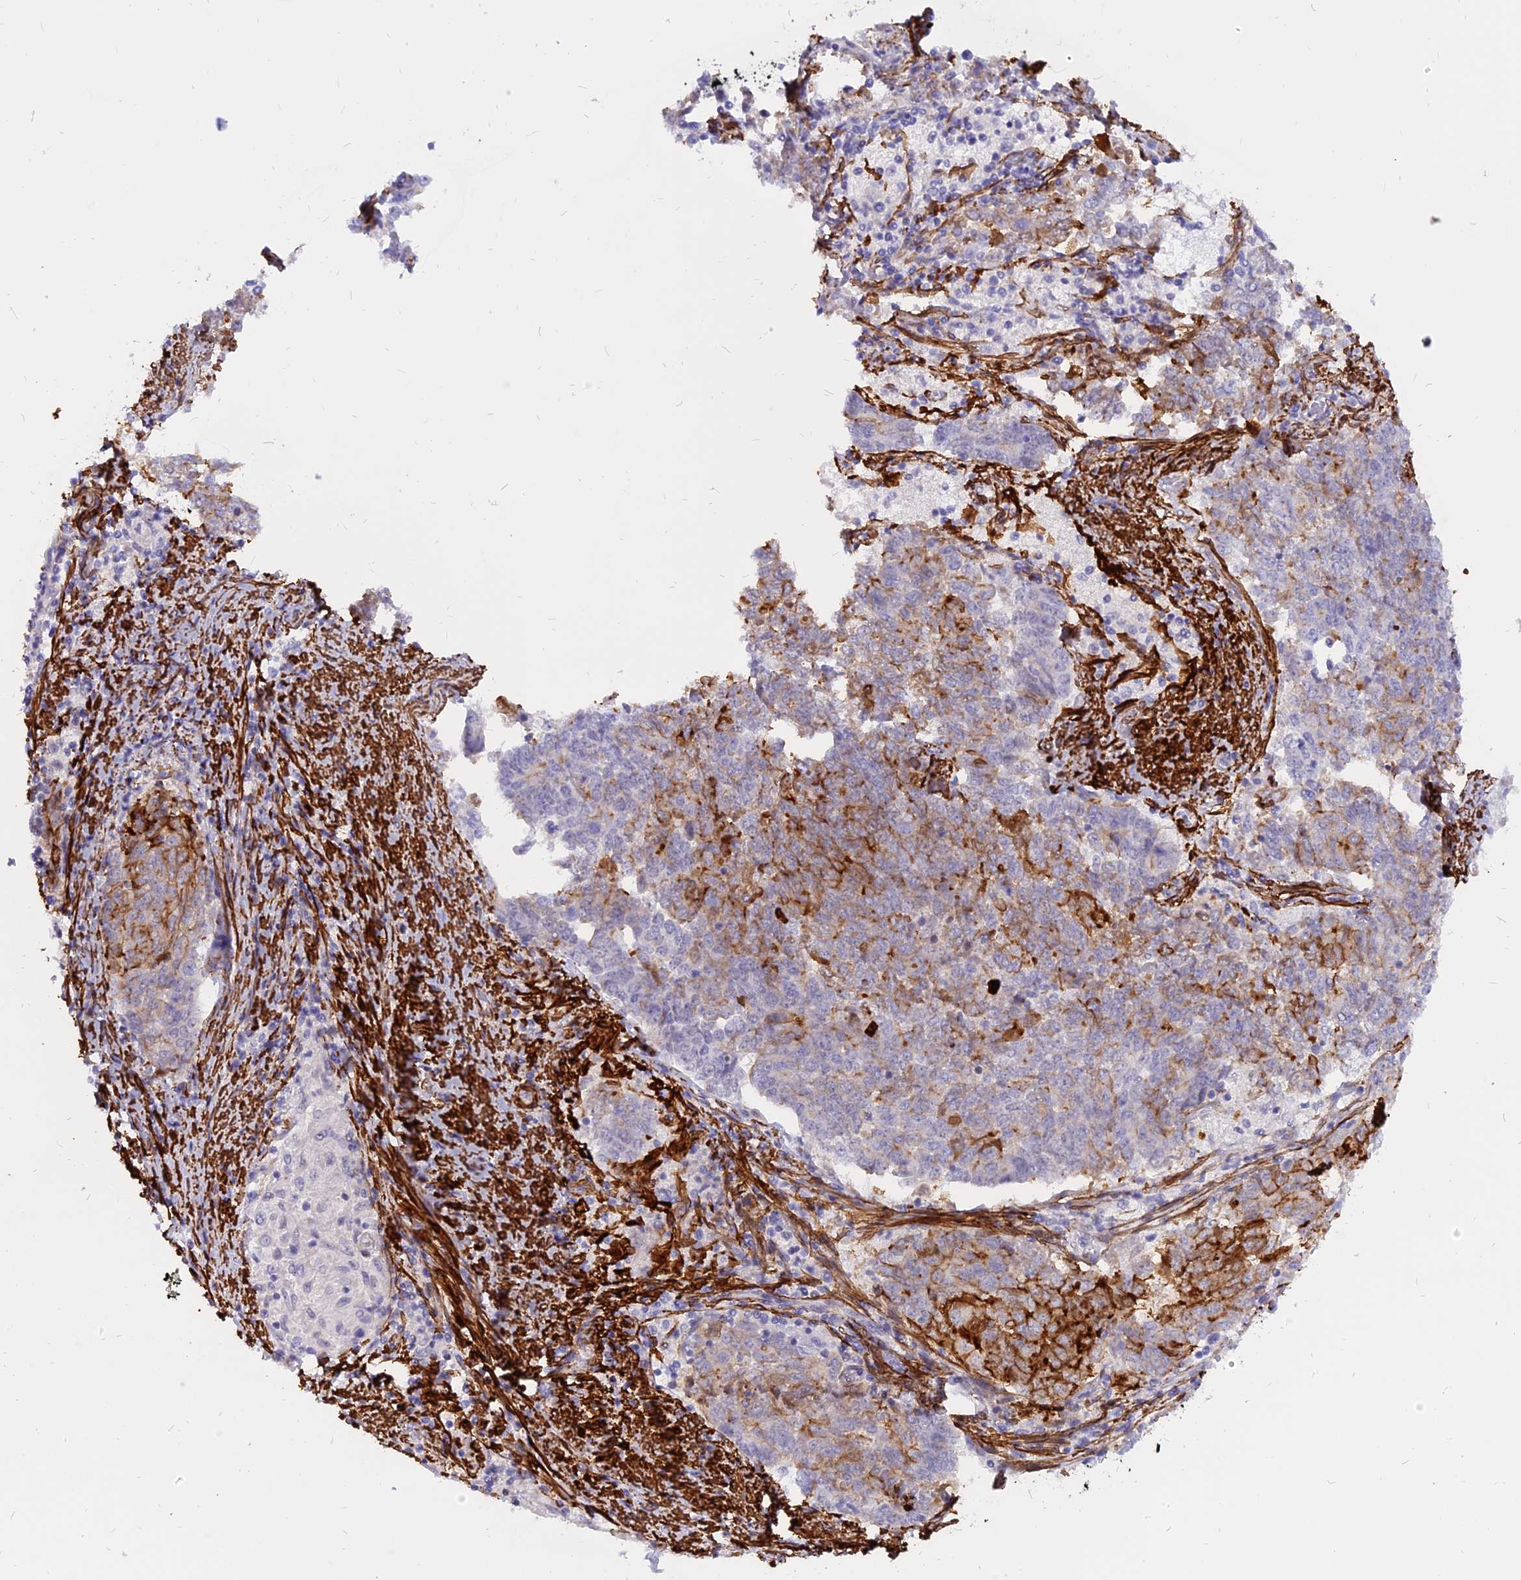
{"staining": {"intensity": "moderate", "quantity": "<25%", "location": "cytoplasmic/membranous"}, "tissue": "endometrial cancer", "cell_type": "Tumor cells", "image_type": "cancer", "snomed": [{"axis": "morphology", "description": "Adenocarcinoma, NOS"}, {"axis": "topography", "description": "Endometrium"}], "caption": "Endometrial cancer (adenocarcinoma) was stained to show a protein in brown. There is low levels of moderate cytoplasmic/membranous staining in approximately <25% of tumor cells.", "gene": "CENPV", "patient": {"sex": "female", "age": 80}}